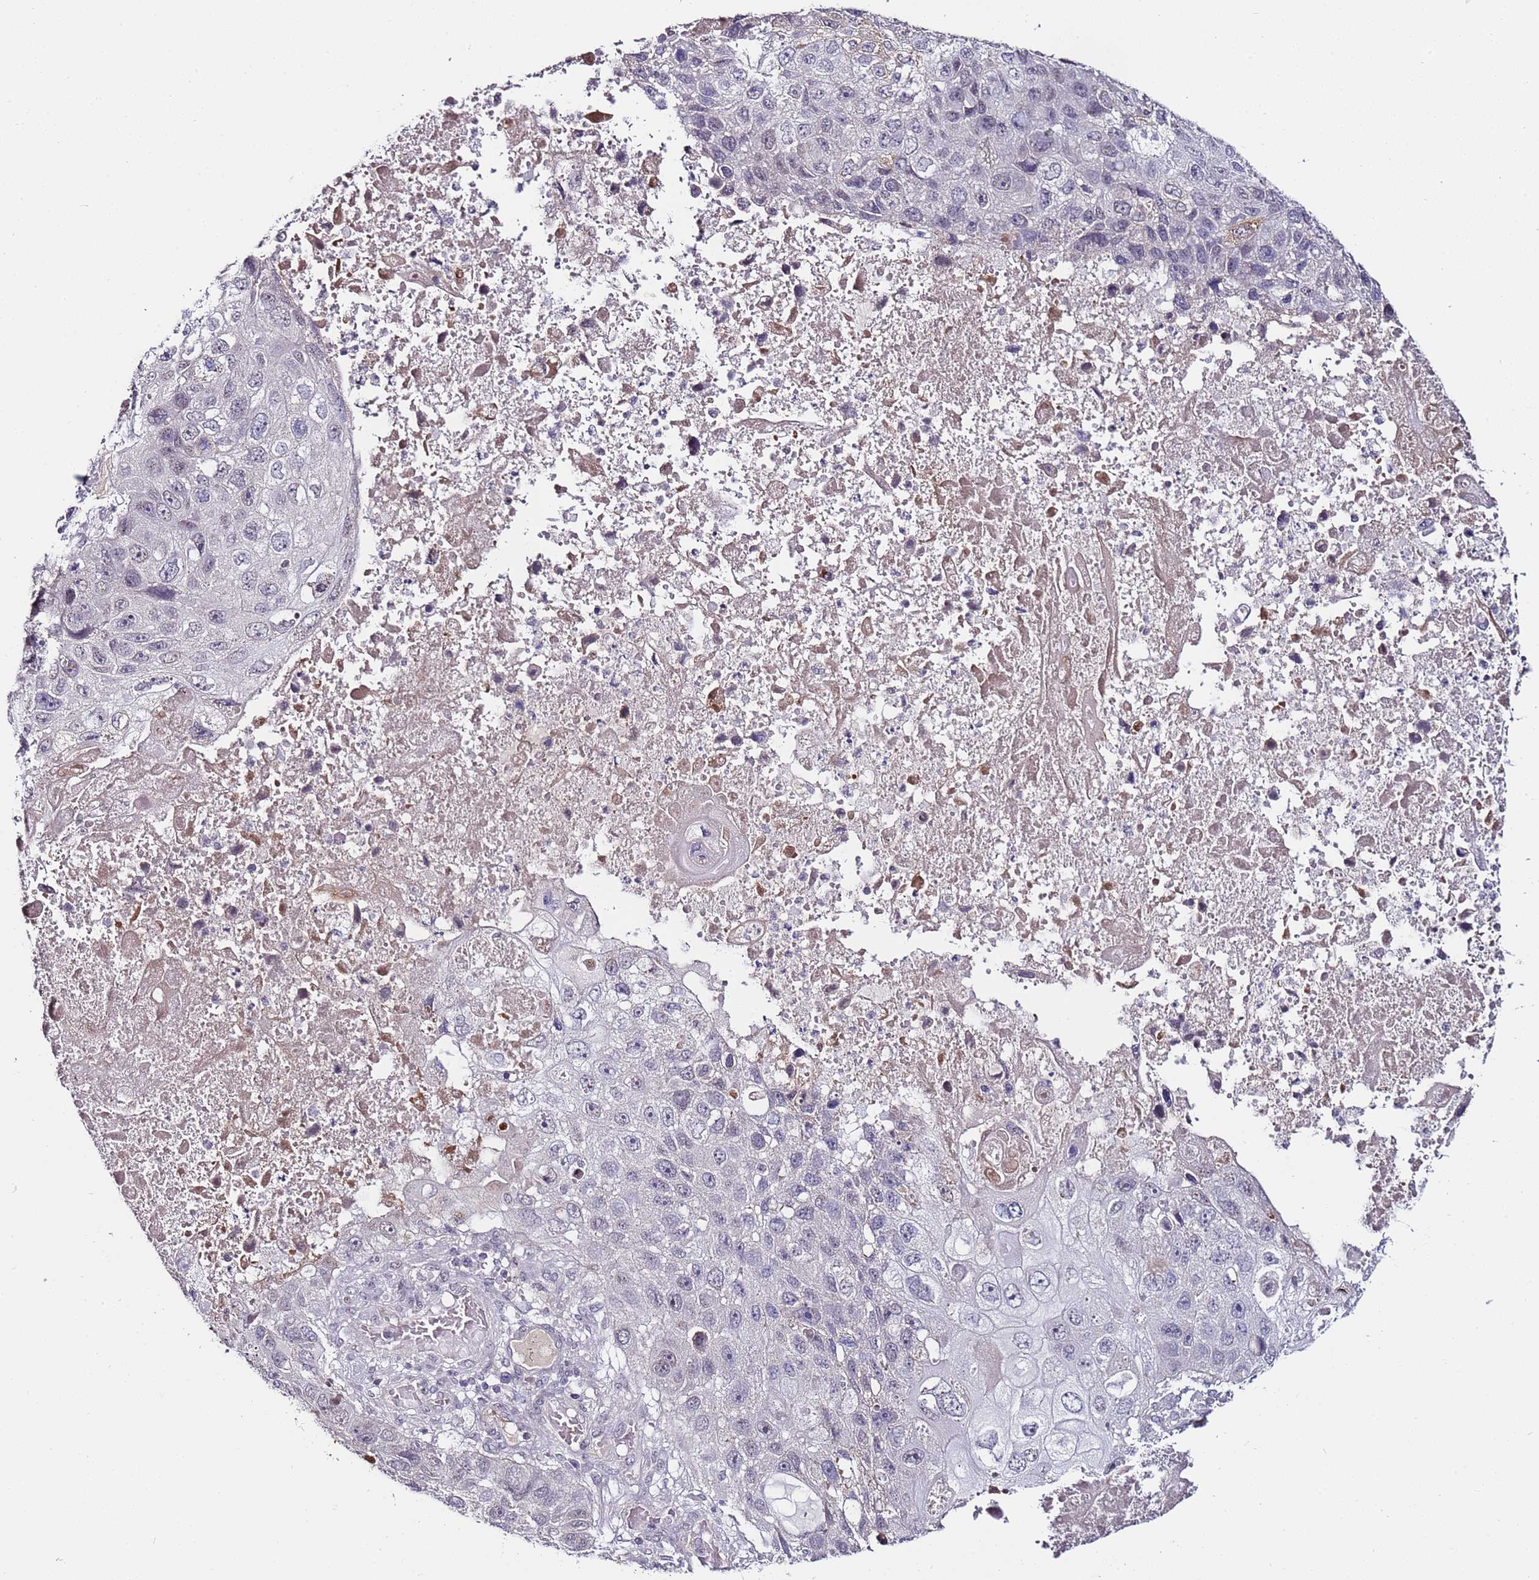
{"staining": {"intensity": "negative", "quantity": "none", "location": "none"}, "tissue": "lung cancer", "cell_type": "Tumor cells", "image_type": "cancer", "snomed": [{"axis": "morphology", "description": "Squamous cell carcinoma, NOS"}, {"axis": "topography", "description": "Lung"}], "caption": "Immunohistochemical staining of squamous cell carcinoma (lung) shows no significant expression in tumor cells.", "gene": "DUSP28", "patient": {"sex": "male", "age": 61}}